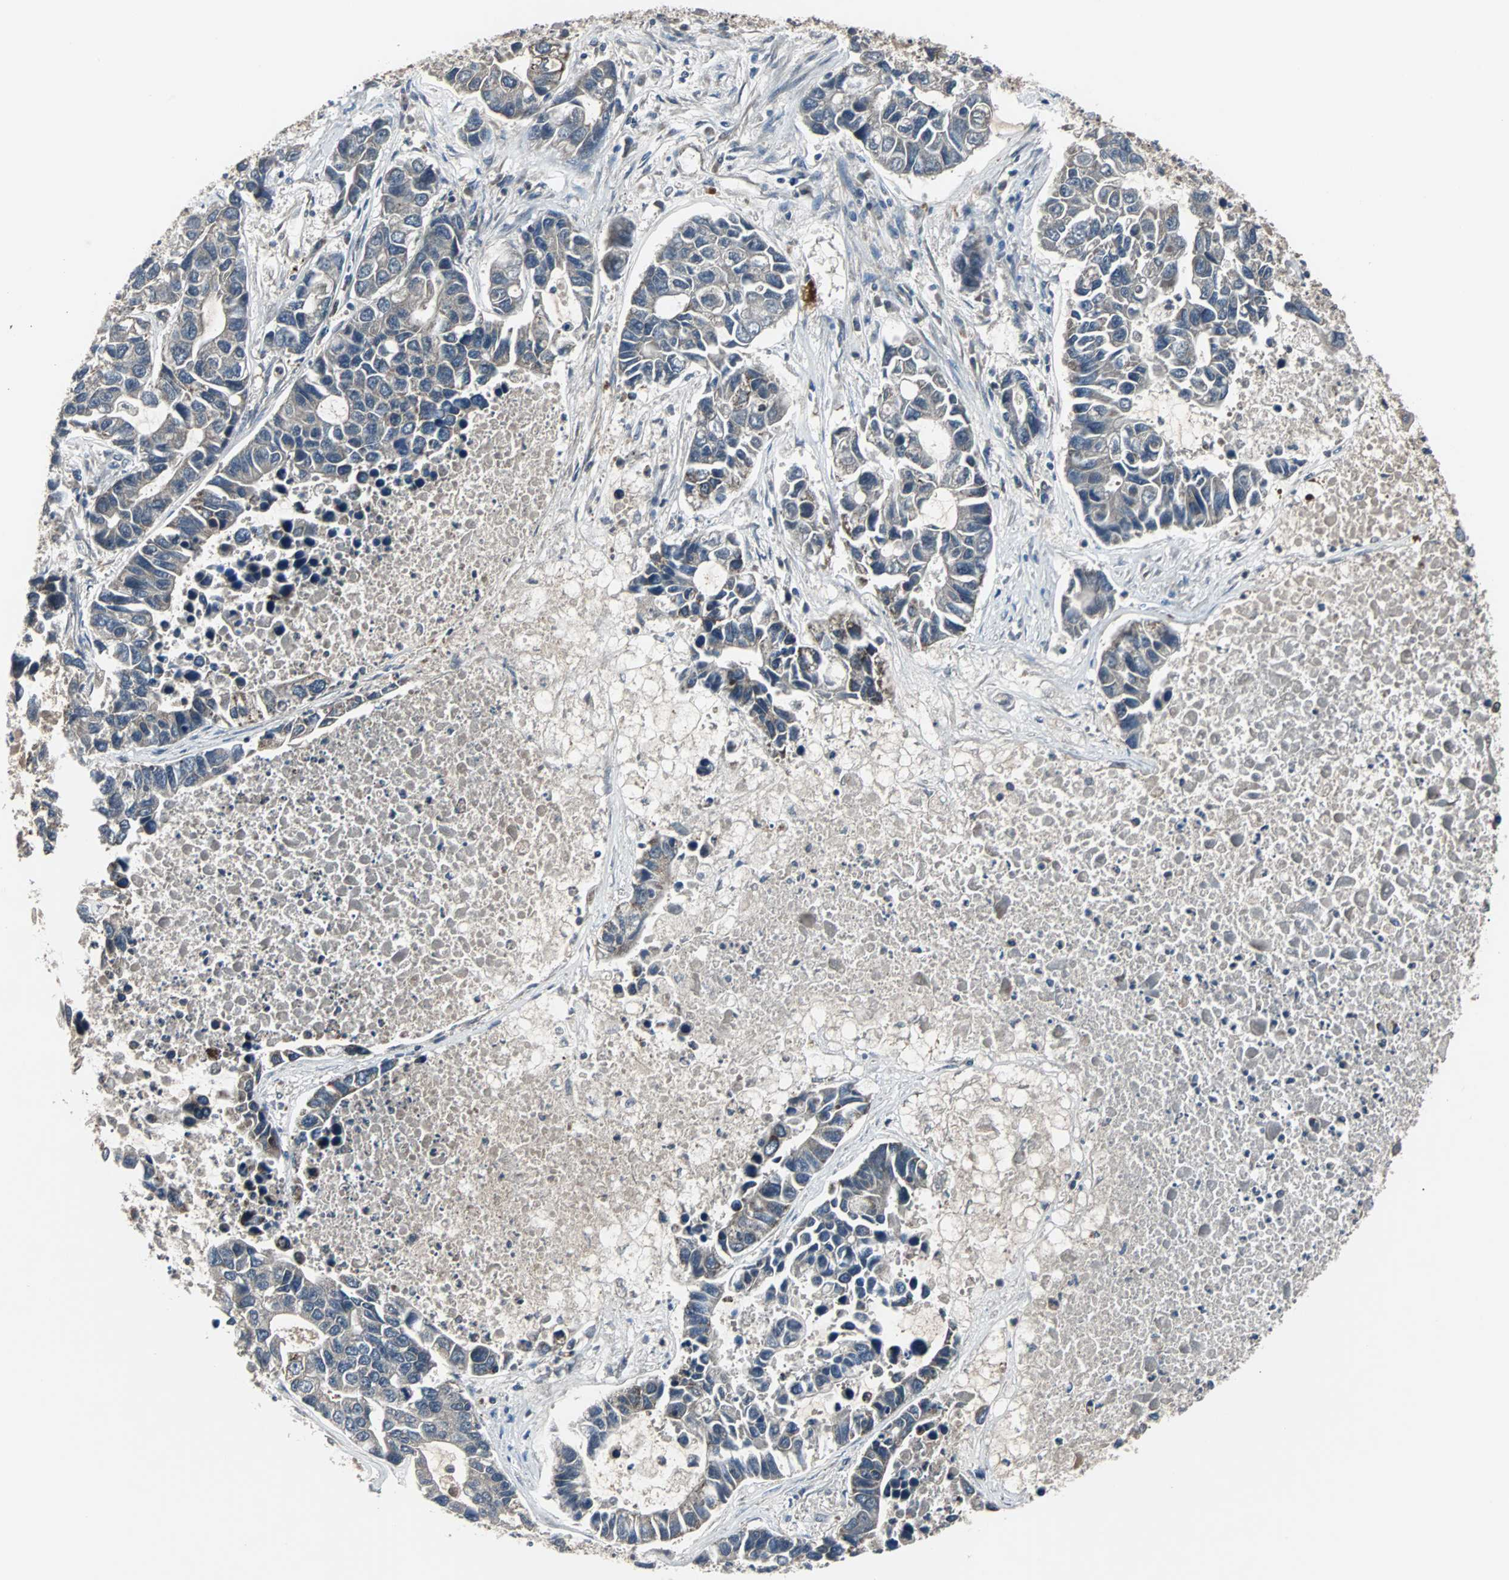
{"staining": {"intensity": "negative", "quantity": "none", "location": "none"}, "tissue": "lung cancer", "cell_type": "Tumor cells", "image_type": "cancer", "snomed": [{"axis": "morphology", "description": "Adenocarcinoma, NOS"}, {"axis": "topography", "description": "Lung"}], "caption": "Micrograph shows no significant protein positivity in tumor cells of adenocarcinoma (lung). (DAB (3,3'-diaminobenzidine) immunohistochemistry (IHC) visualized using brightfield microscopy, high magnification).", "gene": "ARF1", "patient": {"sex": "female", "age": 51}}